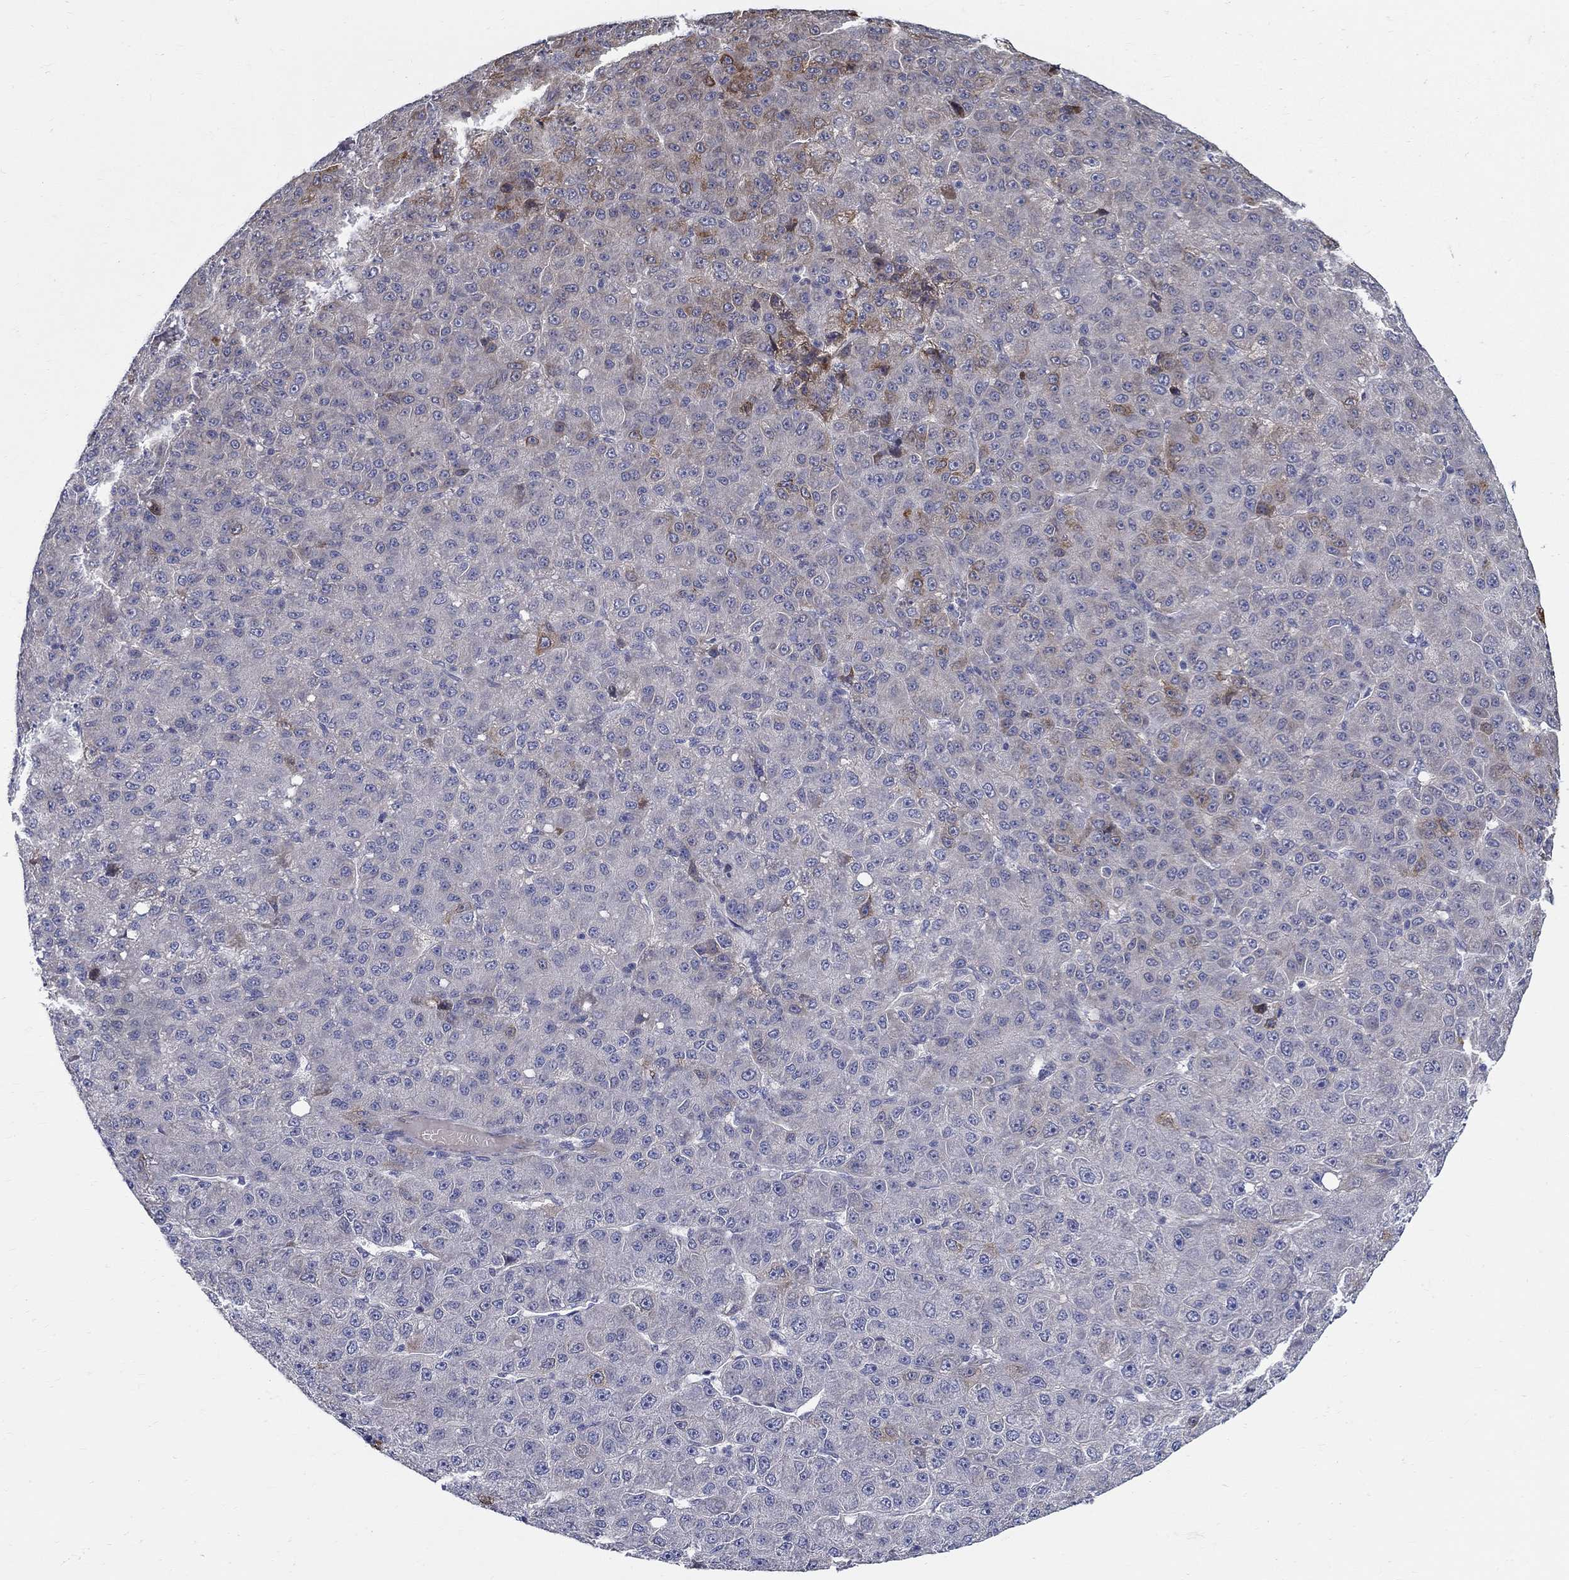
{"staining": {"intensity": "moderate", "quantity": "<25%", "location": "cytoplasmic/membranous"}, "tissue": "liver cancer", "cell_type": "Tumor cells", "image_type": "cancer", "snomed": [{"axis": "morphology", "description": "Carcinoma, Hepatocellular, NOS"}, {"axis": "topography", "description": "Liver"}], "caption": "About <25% of tumor cells in human liver cancer demonstrate moderate cytoplasmic/membranous protein staining as visualized by brown immunohistochemical staining.", "gene": "C16orf46", "patient": {"sex": "male", "age": 67}}